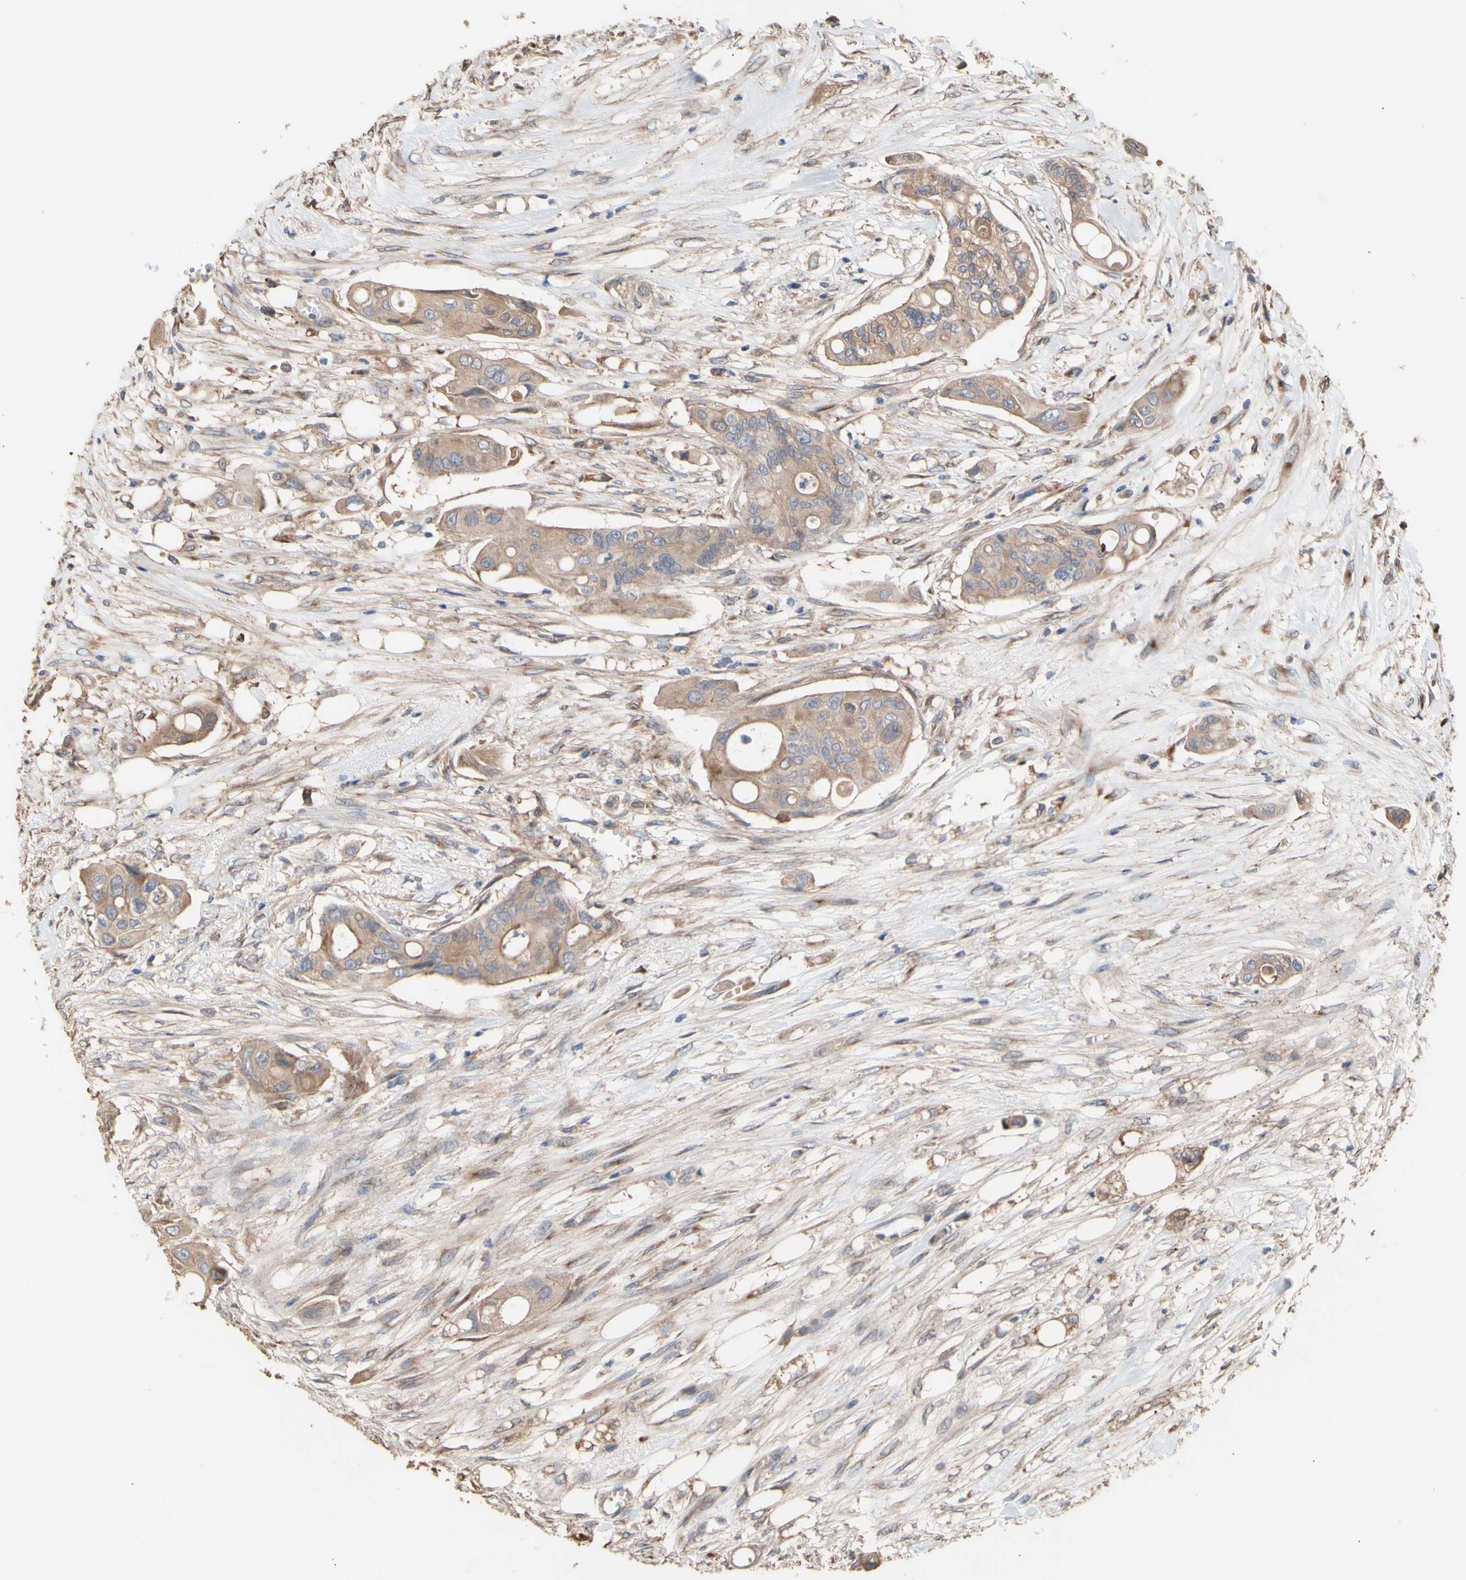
{"staining": {"intensity": "moderate", "quantity": "25%-75%", "location": "cytoplasmic/membranous"}, "tissue": "colorectal cancer", "cell_type": "Tumor cells", "image_type": "cancer", "snomed": [{"axis": "morphology", "description": "Adenocarcinoma, NOS"}, {"axis": "topography", "description": "Colon"}], "caption": "IHC micrograph of neoplastic tissue: human colorectal cancer stained using immunohistochemistry (IHC) shows medium levels of moderate protein expression localized specifically in the cytoplasmic/membranous of tumor cells, appearing as a cytoplasmic/membranous brown color.", "gene": "NECTIN3", "patient": {"sex": "female", "age": 57}}